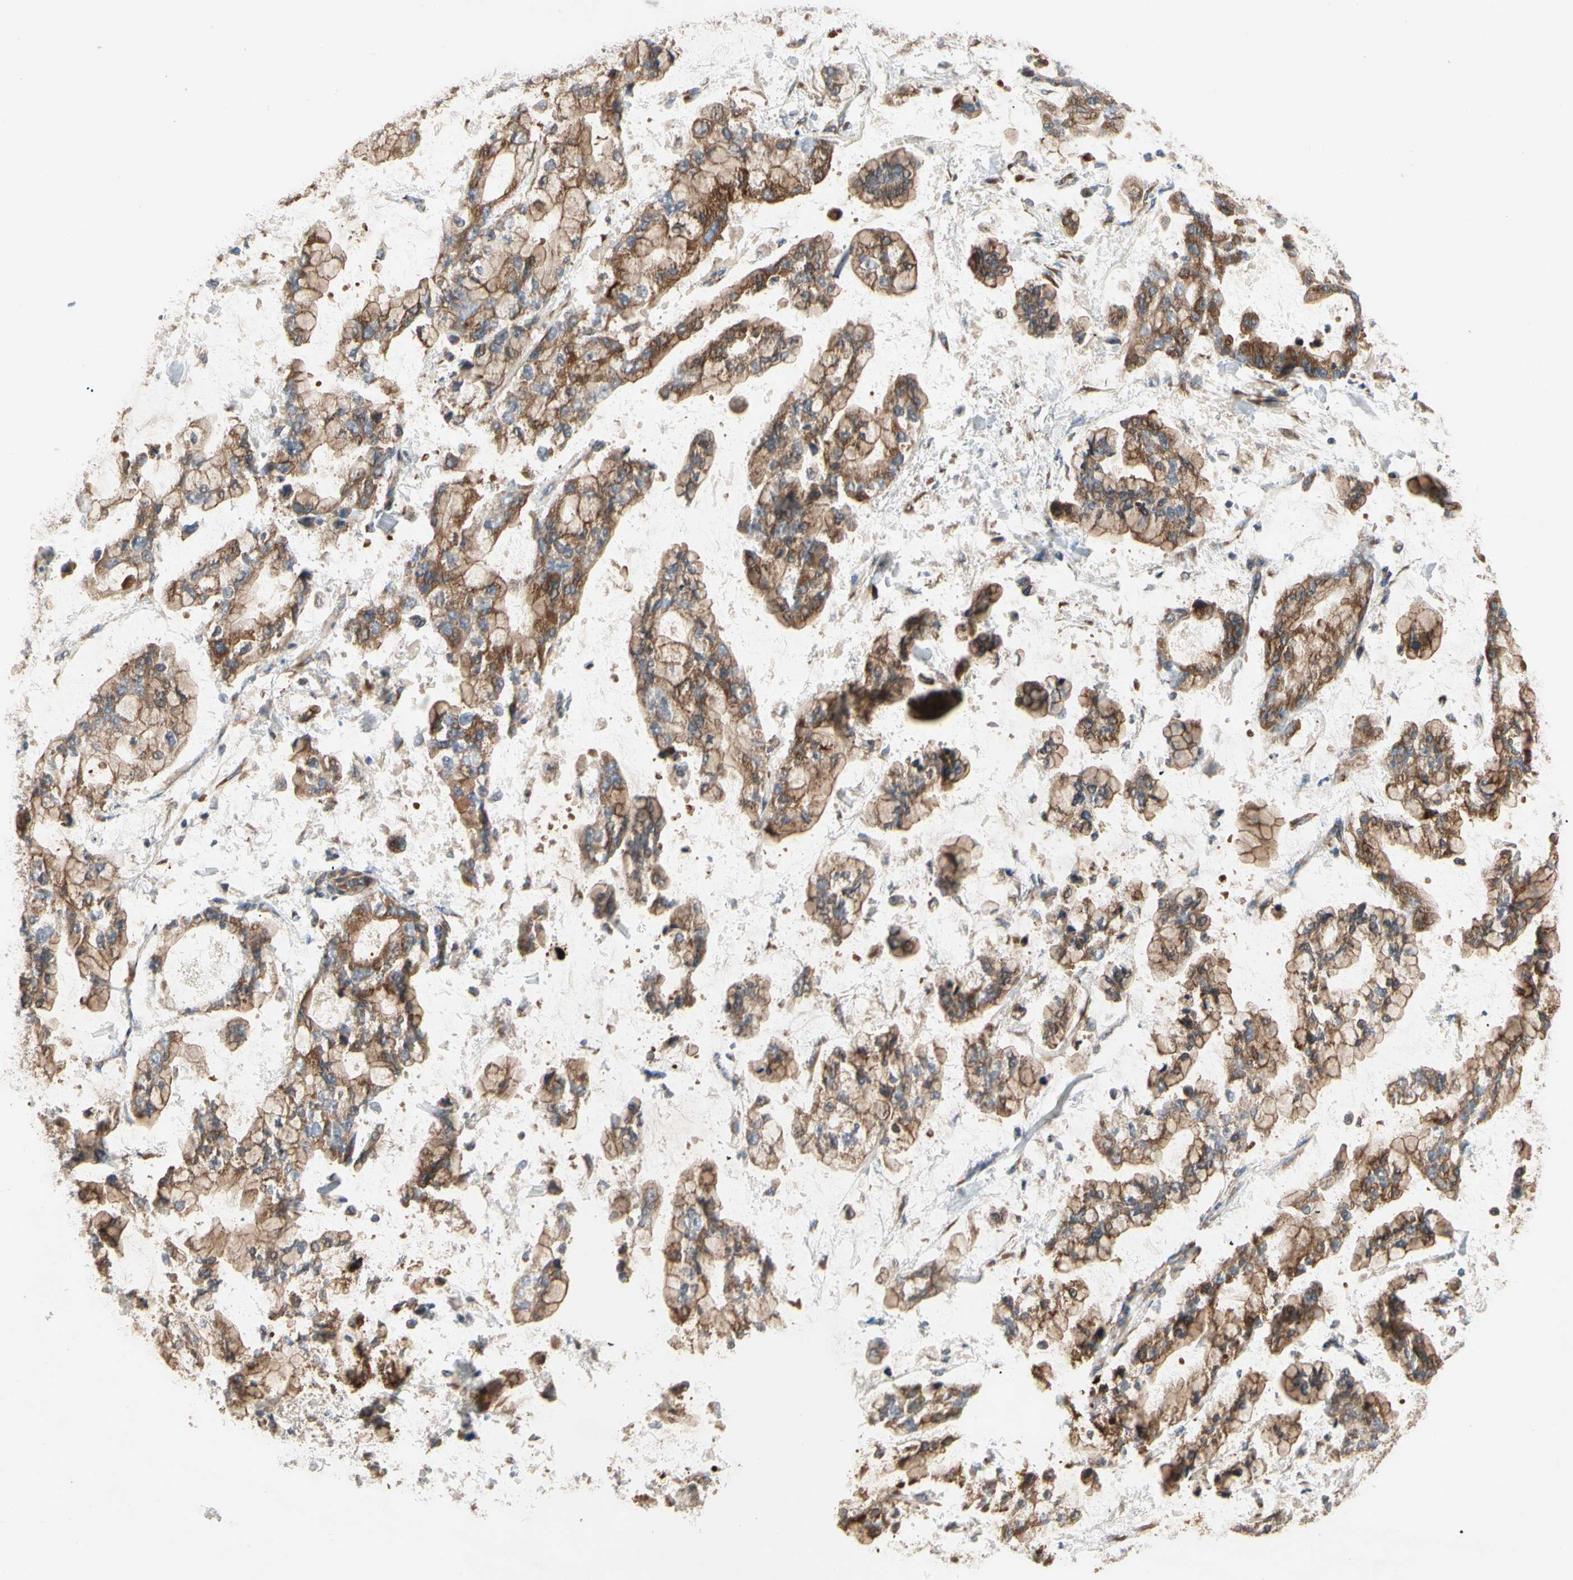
{"staining": {"intensity": "strong", "quantity": ">75%", "location": "cytoplasmic/membranous"}, "tissue": "stomach cancer", "cell_type": "Tumor cells", "image_type": "cancer", "snomed": [{"axis": "morphology", "description": "Normal tissue, NOS"}, {"axis": "morphology", "description": "Adenocarcinoma, NOS"}, {"axis": "topography", "description": "Stomach, upper"}, {"axis": "topography", "description": "Stomach"}], "caption": "A histopathology image showing strong cytoplasmic/membranous staining in about >75% of tumor cells in stomach cancer, as visualized by brown immunohistochemical staining.", "gene": "XYLT1", "patient": {"sex": "male", "age": 76}}